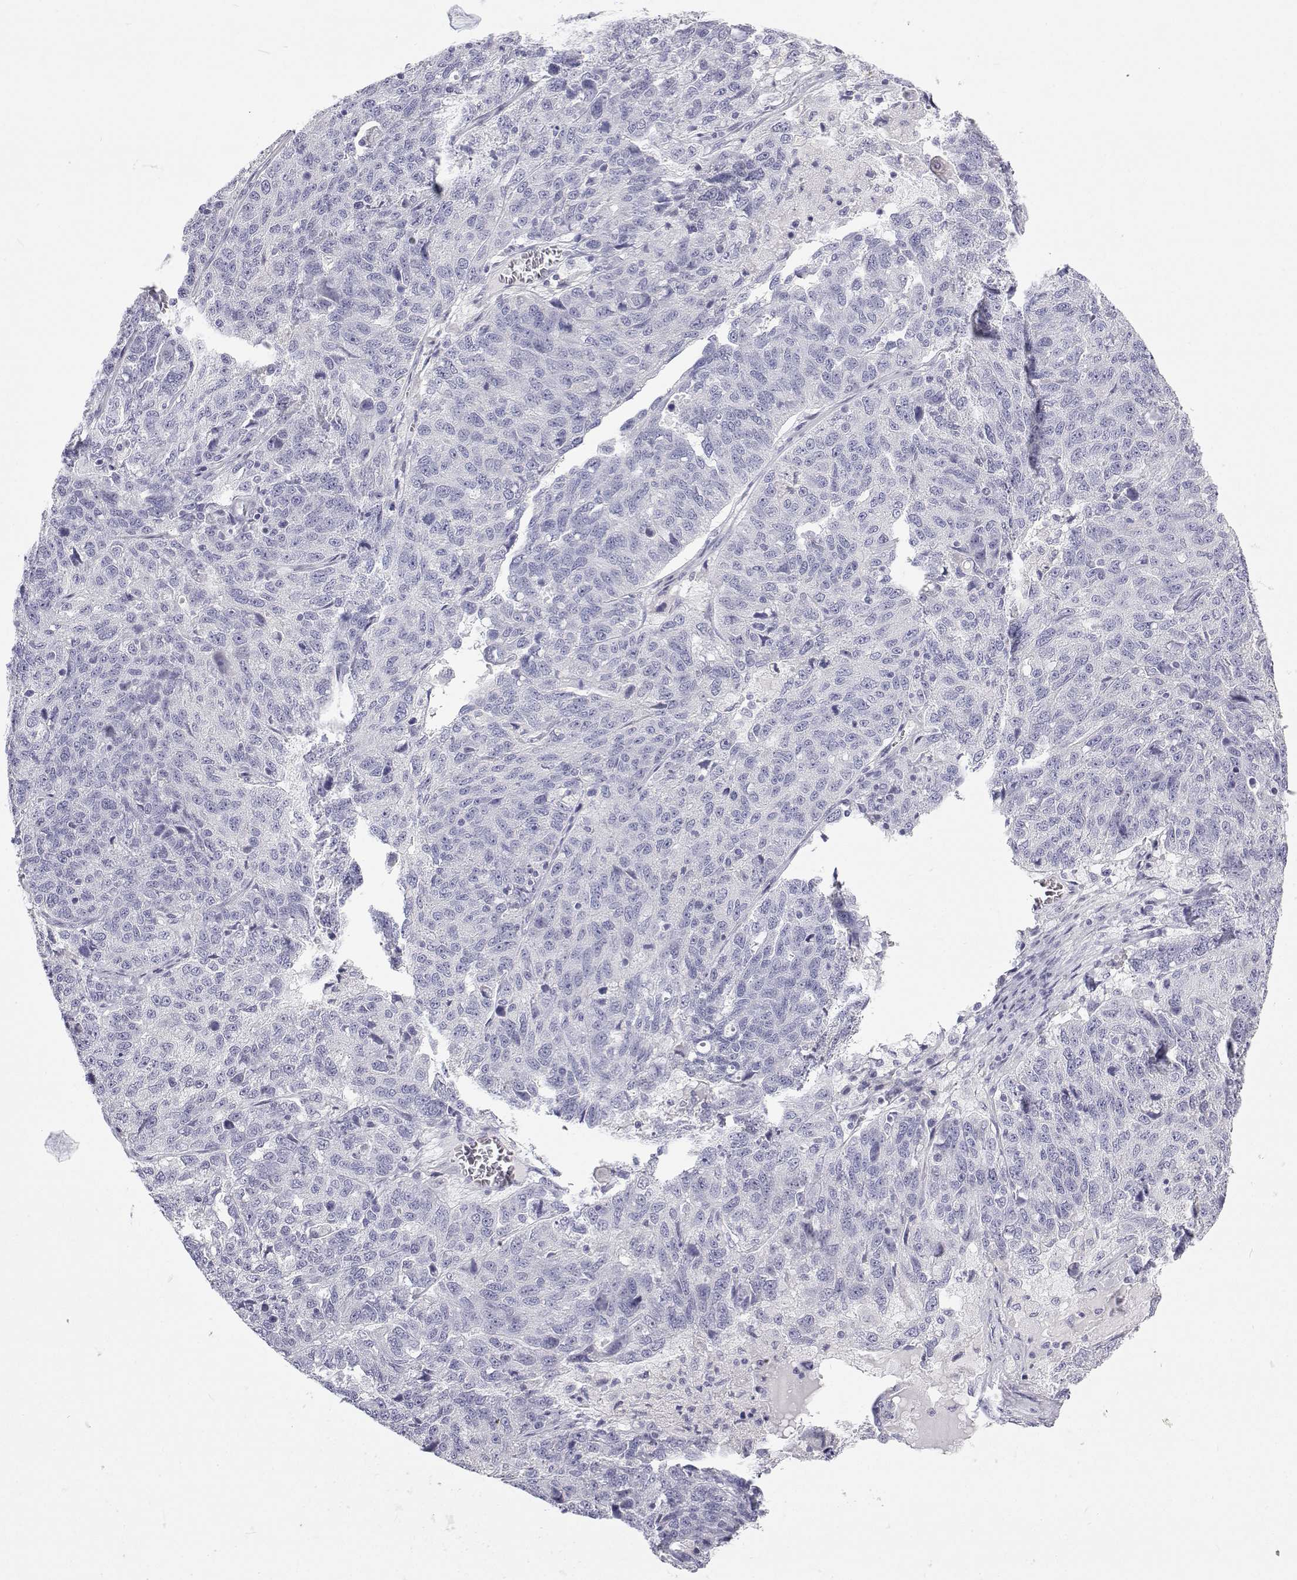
{"staining": {"intensity": "negative", "quantity": "none", "location": "none"}, "tissue": "ovarian cancer", "cell_type": "Tumor cells", "image_type": "cancer", "snomed": [{"axis": "morphology", "description": "Cystadenocarcinoma, serous, NOS"}, {"axis": "topography", "description": "Ovary"}], "caption": "Tumor cells show no significant protein positivity in ovarian serous cystadenocarcinoma.", "gene": "TTN", "patient": {"sex": "female", "age": 71}}